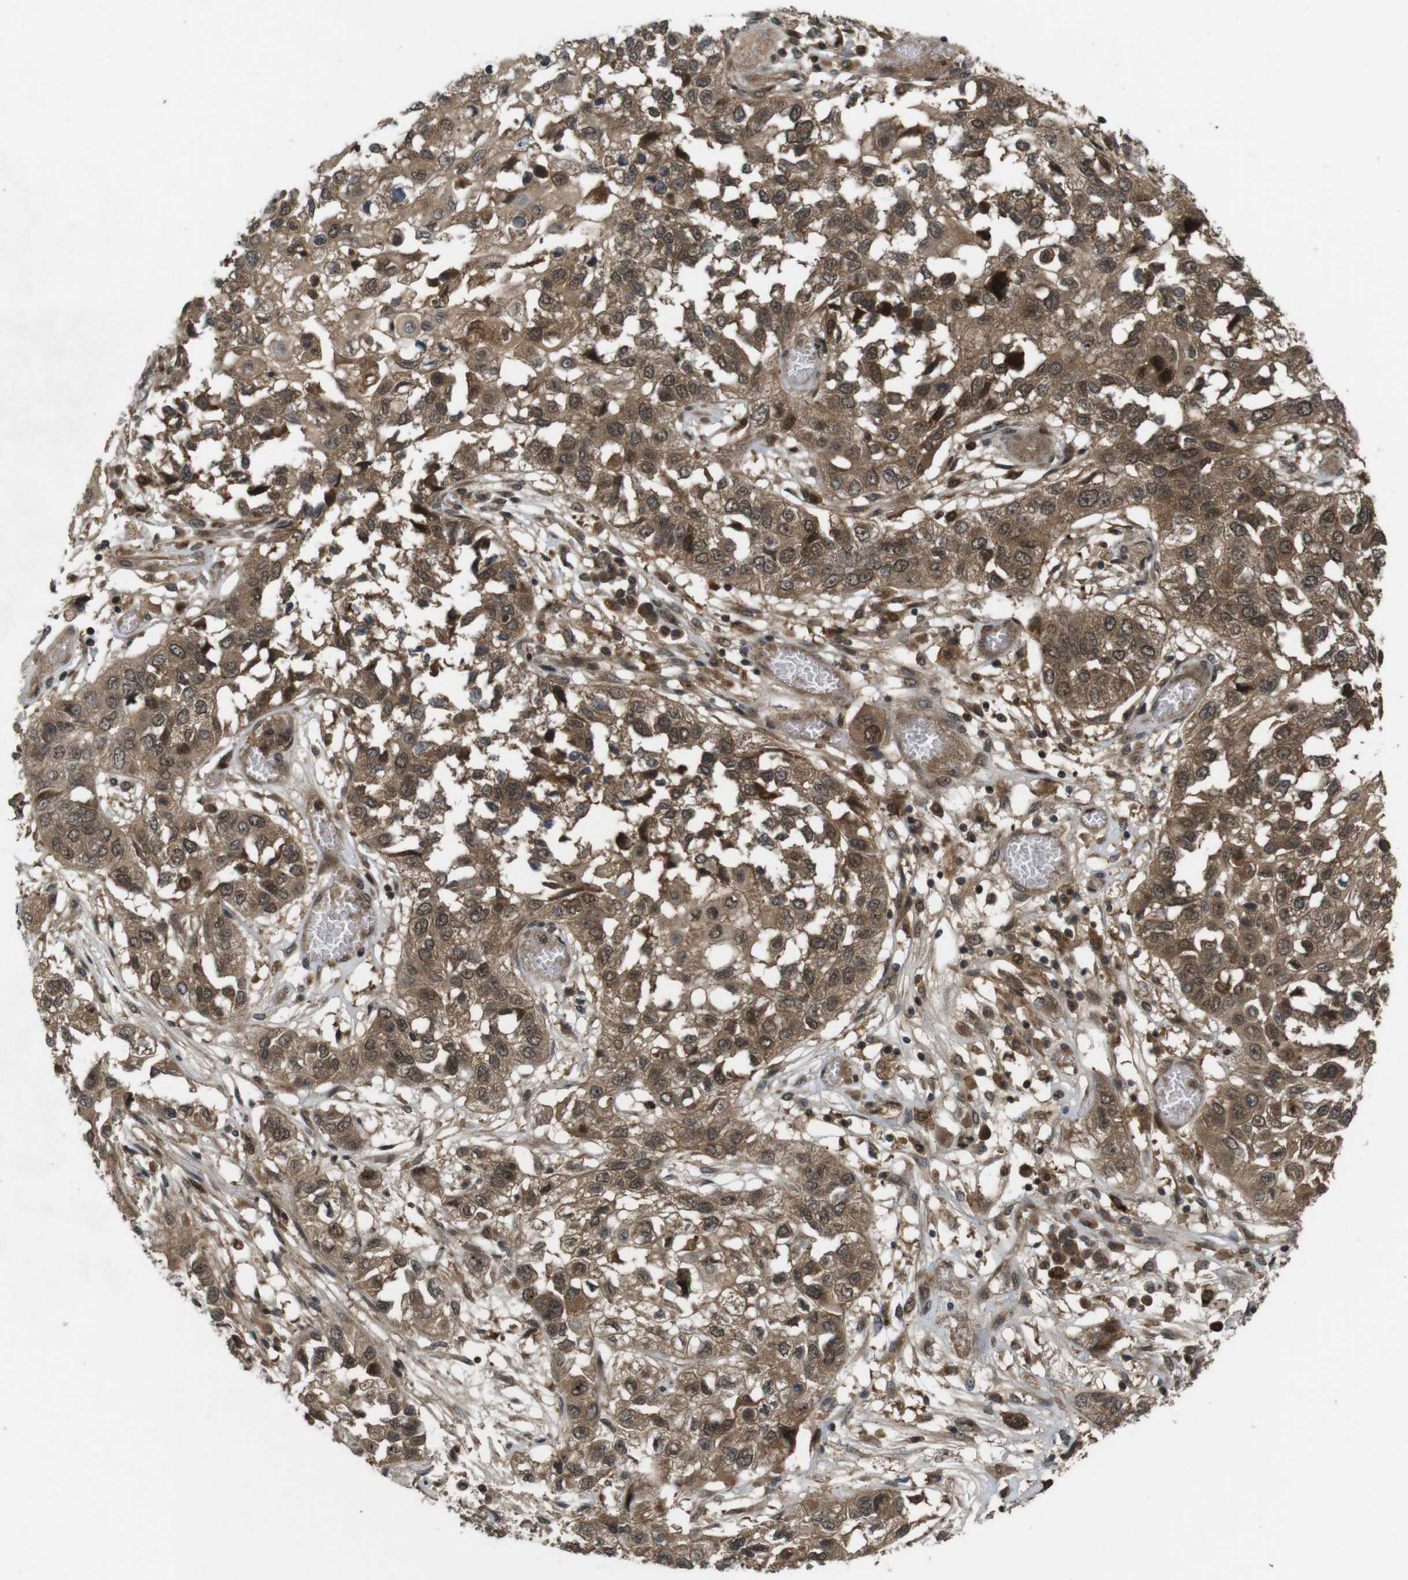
{"staining": {"intensity": "moderate", "quantity": ">75%", "location": "cytoplasmic/membranous,nuclear"}, "tissue": "lung cancer", "cell_type": "Tumor cells", "image_type": "cancer", "snomed": [{"axis": "morphology", "description": "Squamous cell carcinoma, NOS"}, {"axis": "topography", "description": "Lung"}], "caption": "A brown stain shows moderate cytoplasmic/membranous and nuclear expression of a protein in human lung cancer (squamous cell carcinoma) tumor cells.", "gene": "NFKBIE", "patient": {"sex": "male", "age": 71}}